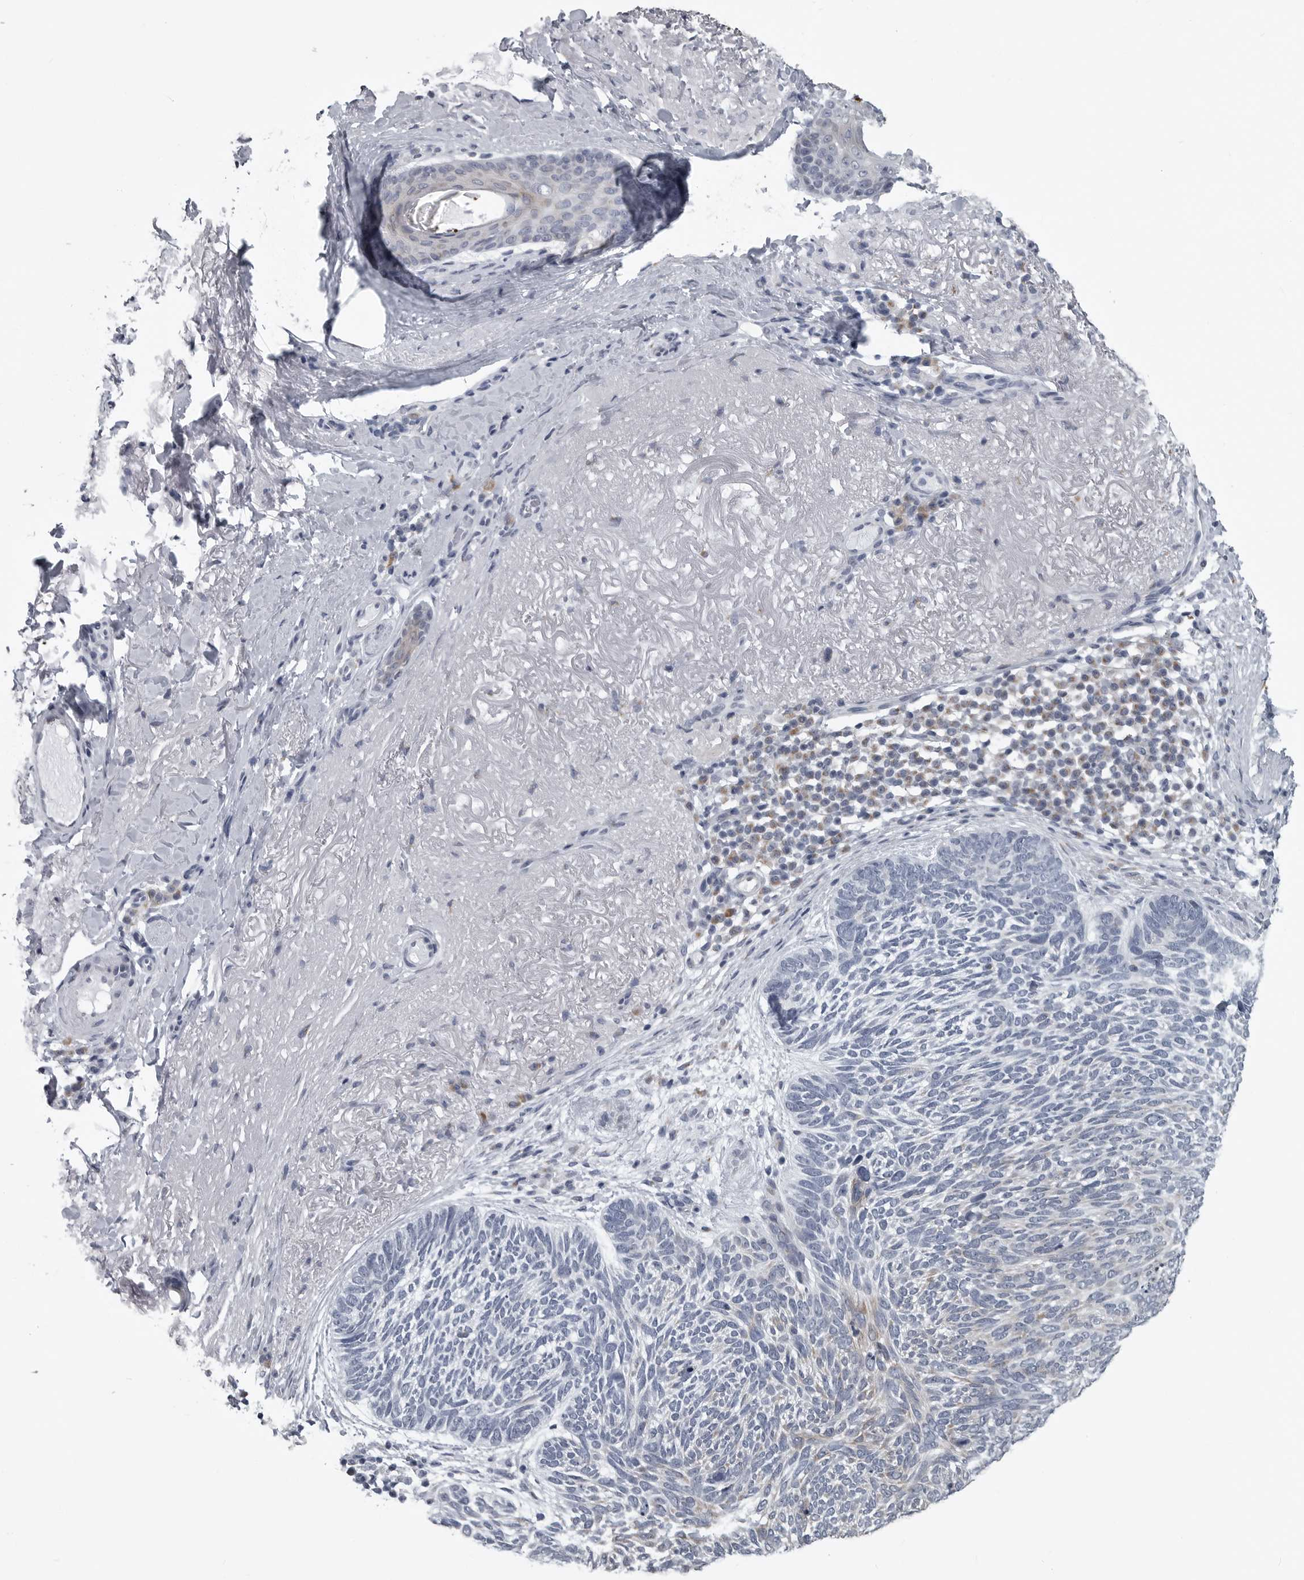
{"staining": {"intensity": "weak", "quantity": "<25%", "location": "cytoplasmic/membranous"}, "tissue": "skin cancer", "cell_type": "Tumor cells", "image_type": "cancer", "snomed": [{"axis": "morphology", "description": "Basal cell carcinoma"}, {"axis": "topography", "description": "Skin"}], "caption": "Histopathology image shows no protein positivity in tumor cells of skin cancer (basal cell carcinoma) tissue.", "gene": "MYOC", "patient": {"sex": "female", "age": 85}}